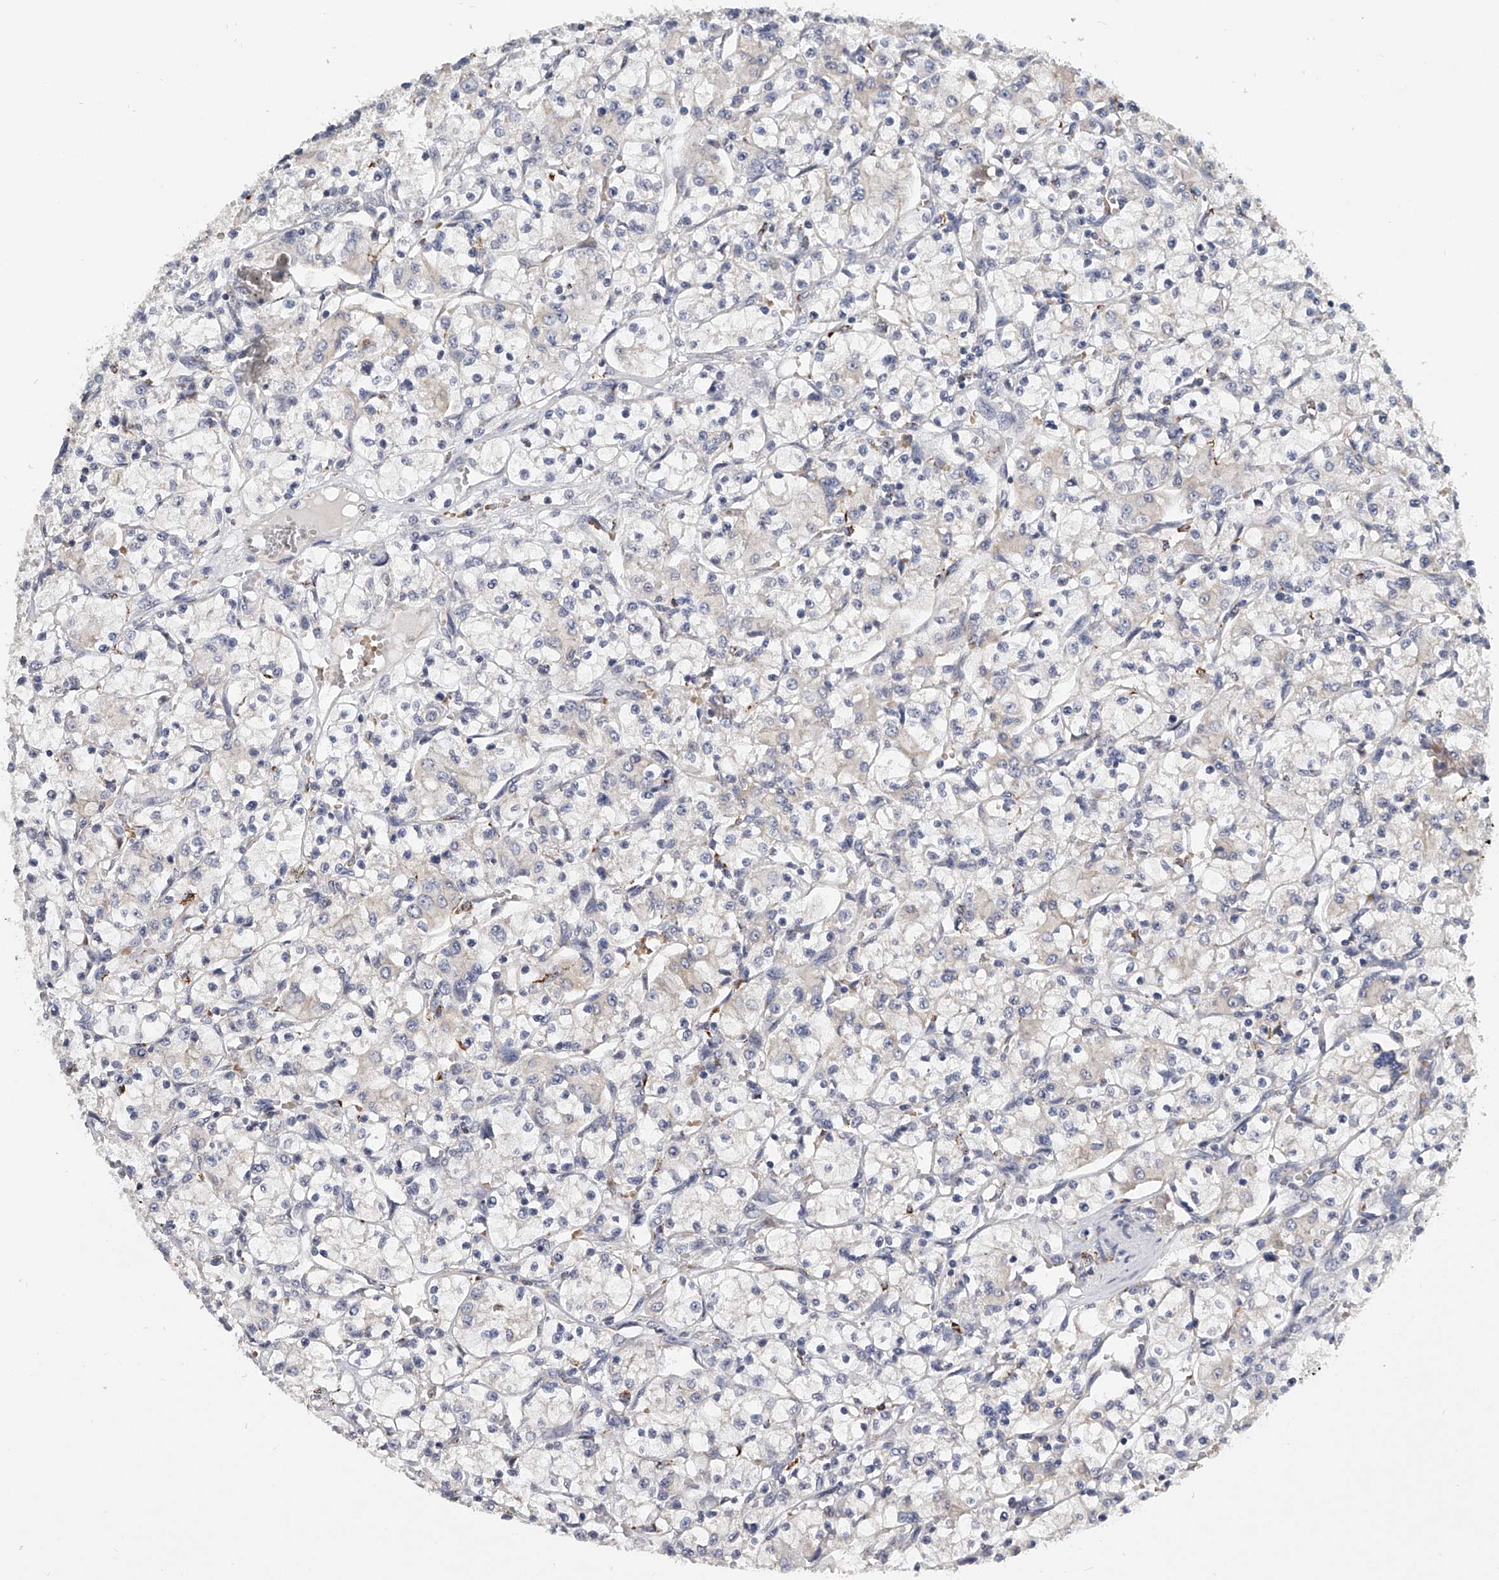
{"staining": {"intensity": "negative", "quantity": "none", "location": "none"}, "tissue": "renal cancer", "cell_type": "Tumor cells", "image_type": "cancer", "snomed": [{"axis": "morphology", "description": "Adenocarcinoma, NOS"}, {"axis": "topography", "description": "Kidney"}], "caption": "This is an immunohistochemistry micrograph of adenocarcinoma (renal). There is no staining in tumor cells.", "gene": "KLHL7", "patient": {"sex": "female", "age": 59}}